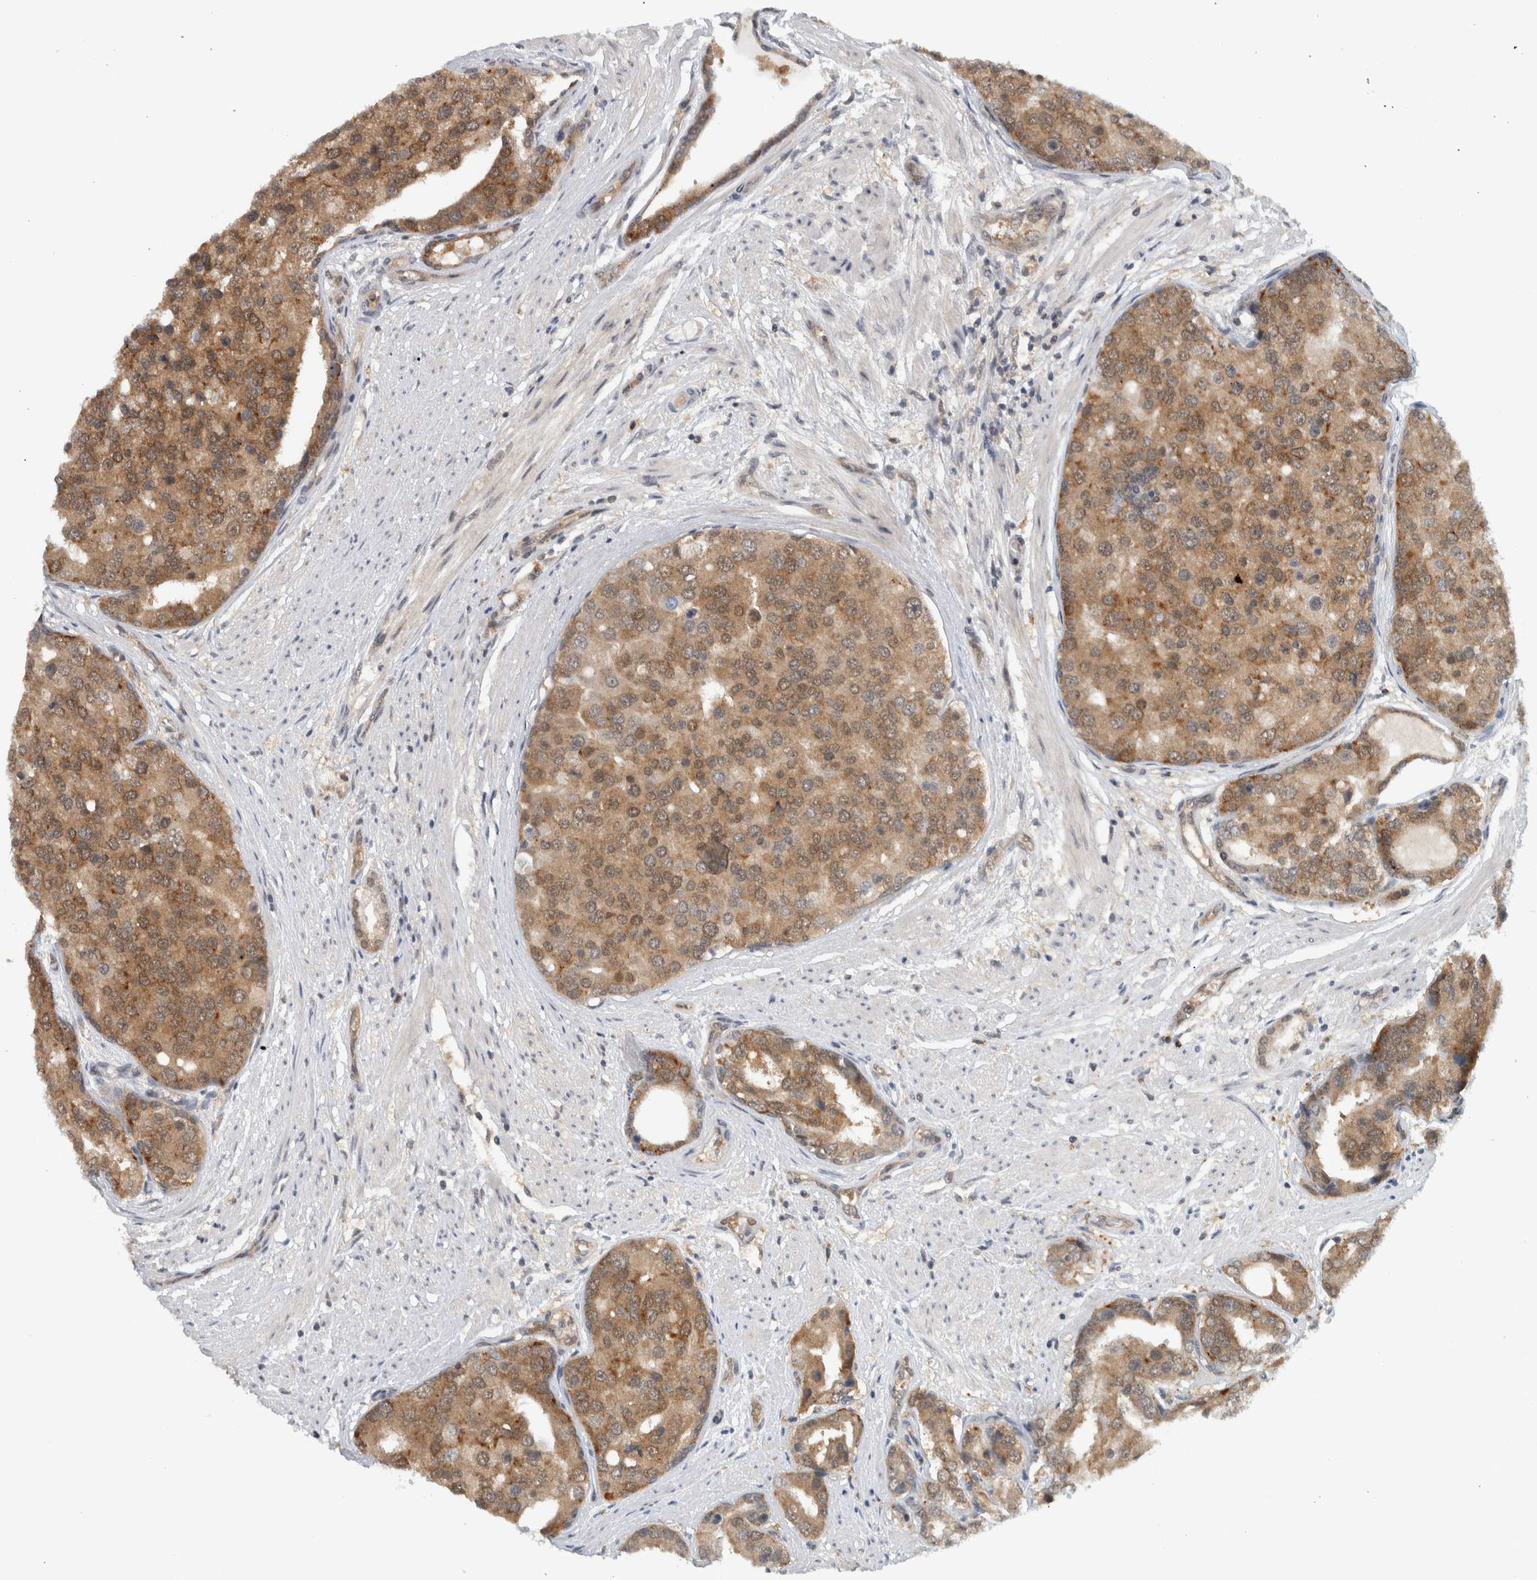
{"staining": {"intensity": "moderate", "quantity": ">75%", "location": "cytoplasmic/membranous"}, "tissue": "prostate cancer", "cell_type": "Tumor cells", "image_type": "cancer", "snomed": [{"axis": "morphology", "description": "Adenocarcinoma, High grade"}, {"axis": "topography", "description": "Prostate"}], "caption": "Brown immunohistochemical staining in human prostate high-grade adenocarcinoma reveals moderate cytoplasmic/membranous expression in approximately >75% of tumor cells.", "gene": "CCDC43", "patient": {"sex": "male", "age": 50}}